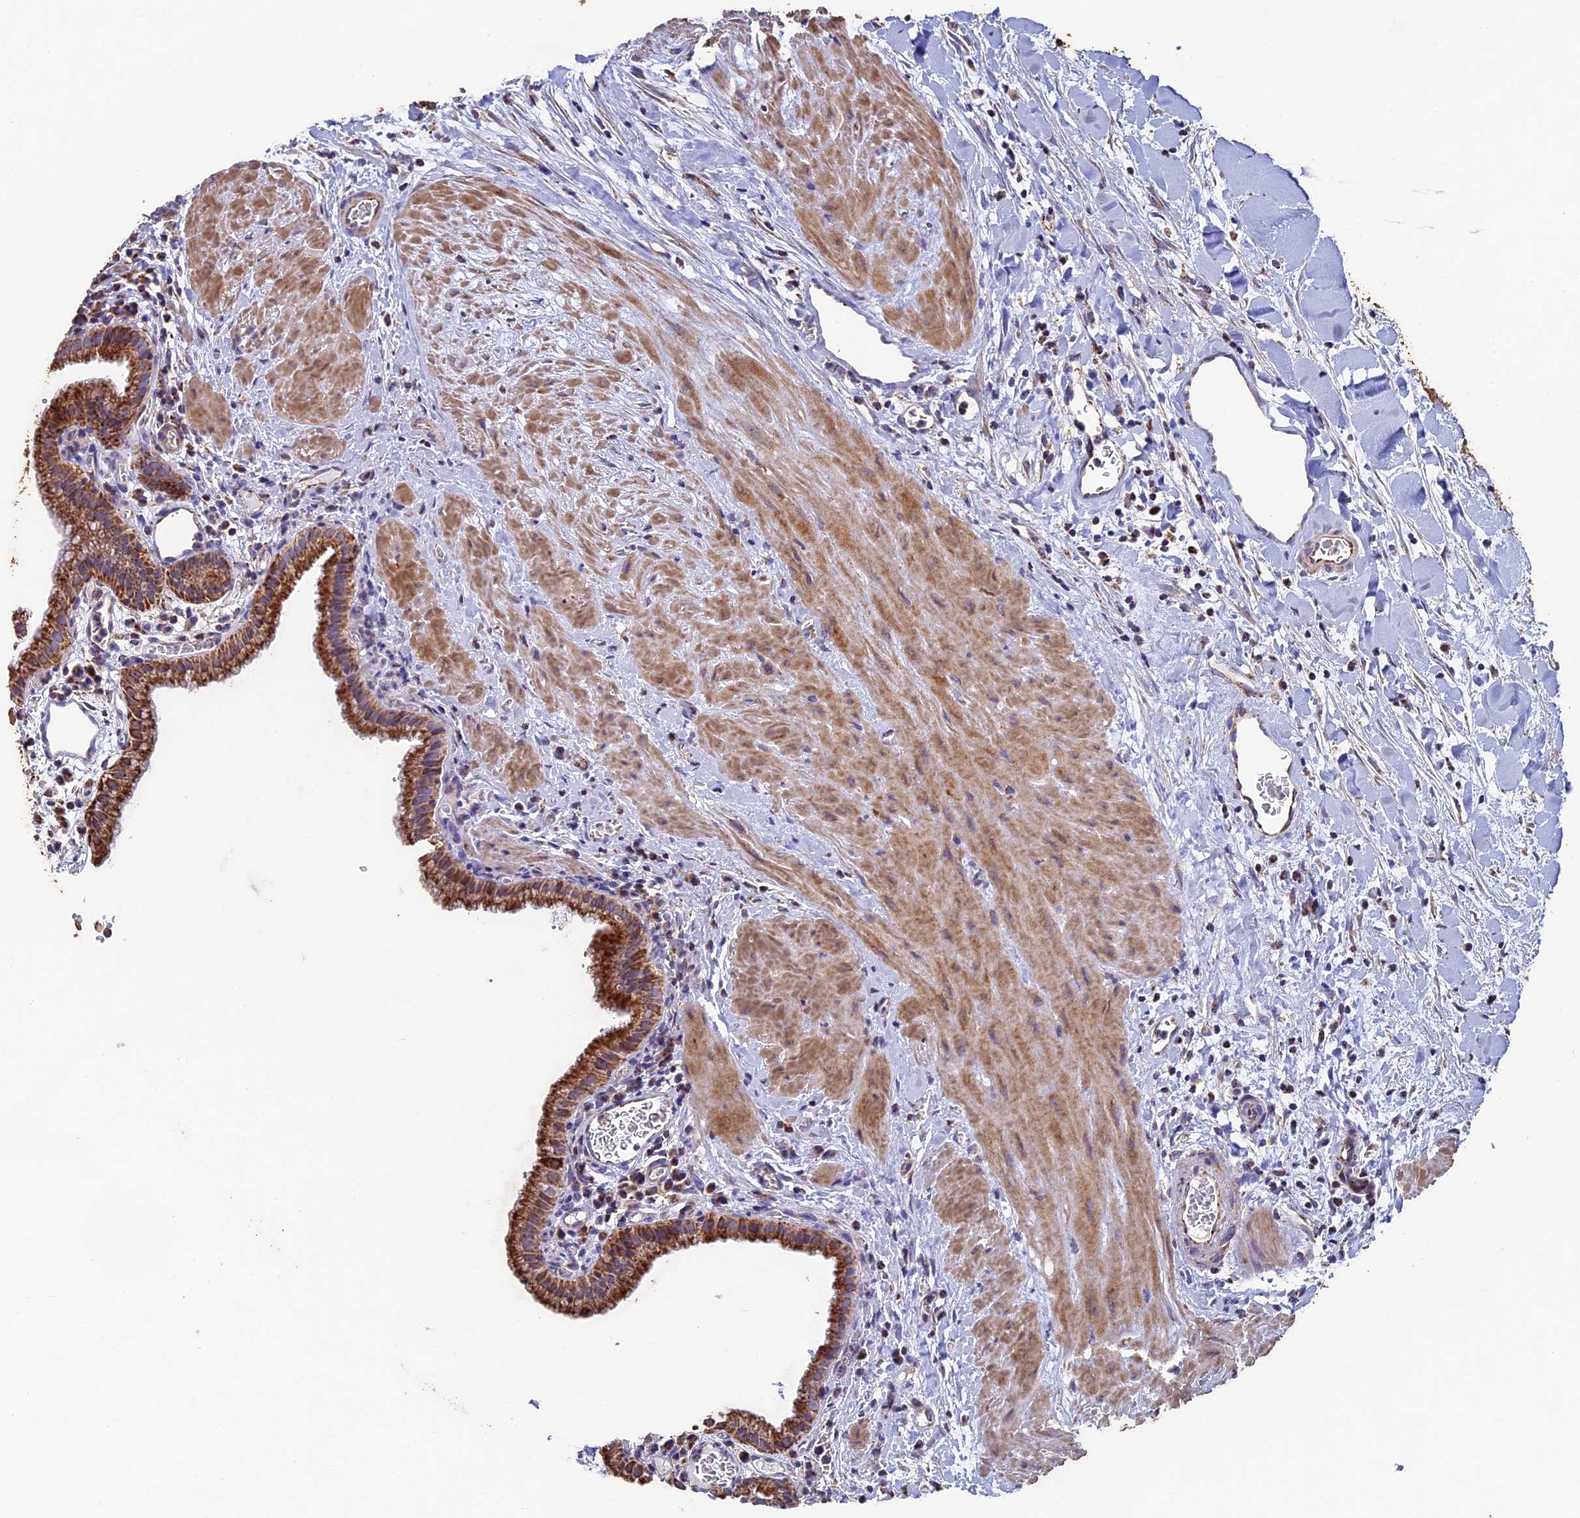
{"staining": {"intensity": "strong", "quantity": ">75%", "location": "cytoplasmic/membranous"}, "tissue": "gallbladder", "cell_type": "Glandular cells", "image_type": "normal", "snomed": [{"axis": "morphology", "description": "Normal tissue, NOS"}, {"axis": "topography", "description": "Gallbladder"}], "caption": "A high-resolution photomicrograph shows IHC staining of unremarkable gallbladder, which demonstrates strong cytoplasmic/membranous staining in about >75% of glandular cells.", "gene": "ADAT1", "patient": {"sex": "male", "age": 78}}